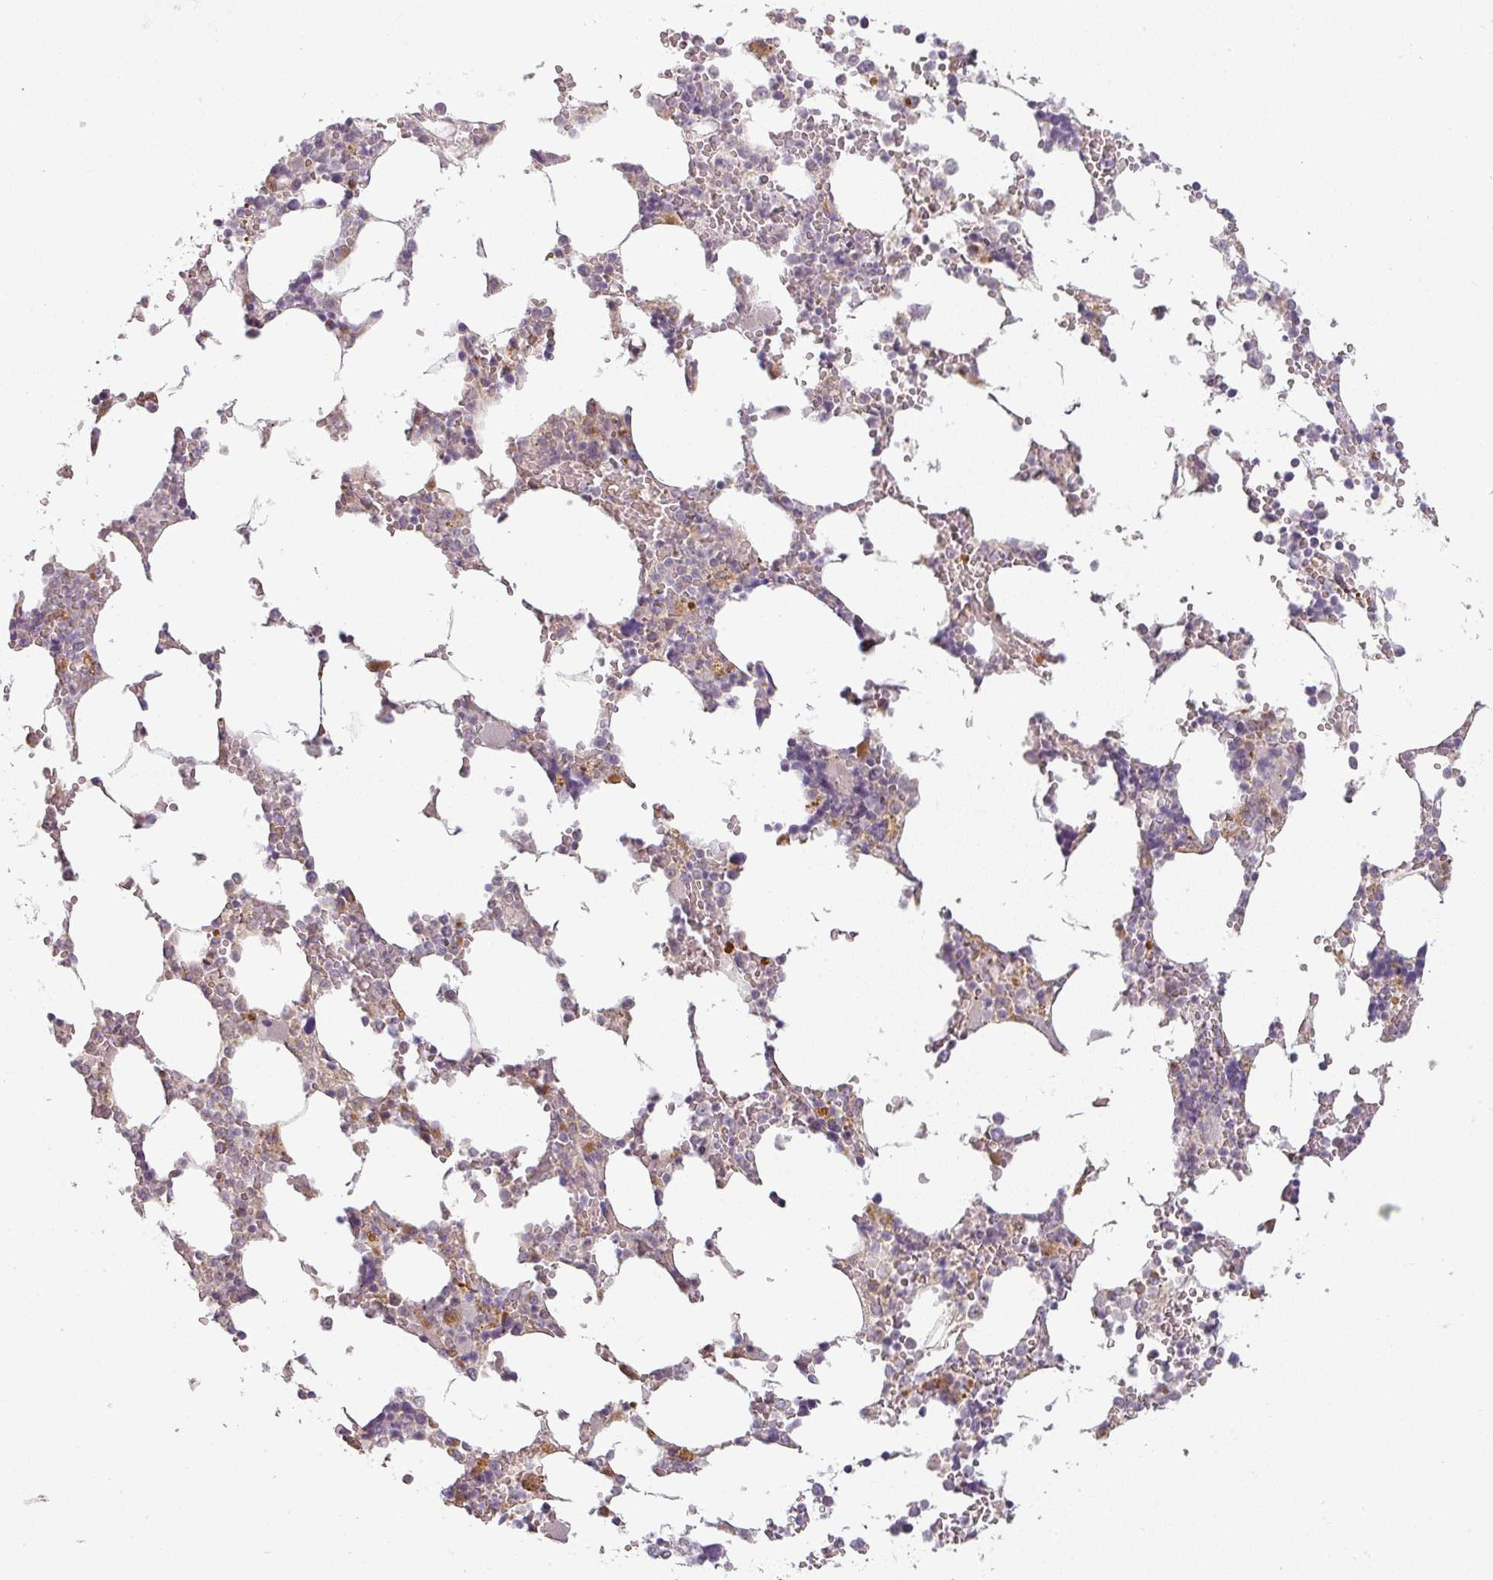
{"staining": {"intensity": "moderate", "quantity": "<25%", "location": "cytoplasmic/membranous"}, "tissue": "bone marrow", "cell_type": "Hematopoietic cells", "image_type": "normal", "snomed": [{"axis": "morphology", "description": "Normal tissue, NOS"}, {"axis": "topography", "description": "Bone marrow"}], "caption": "Protein expression analysis of normal bone marrow demonstrates moderate cytoplasmic/membranous staining in about <25% of hematopoietic cells.", "gene": "CCDC144A", "patient": {"sex": "male", "age": 64}}